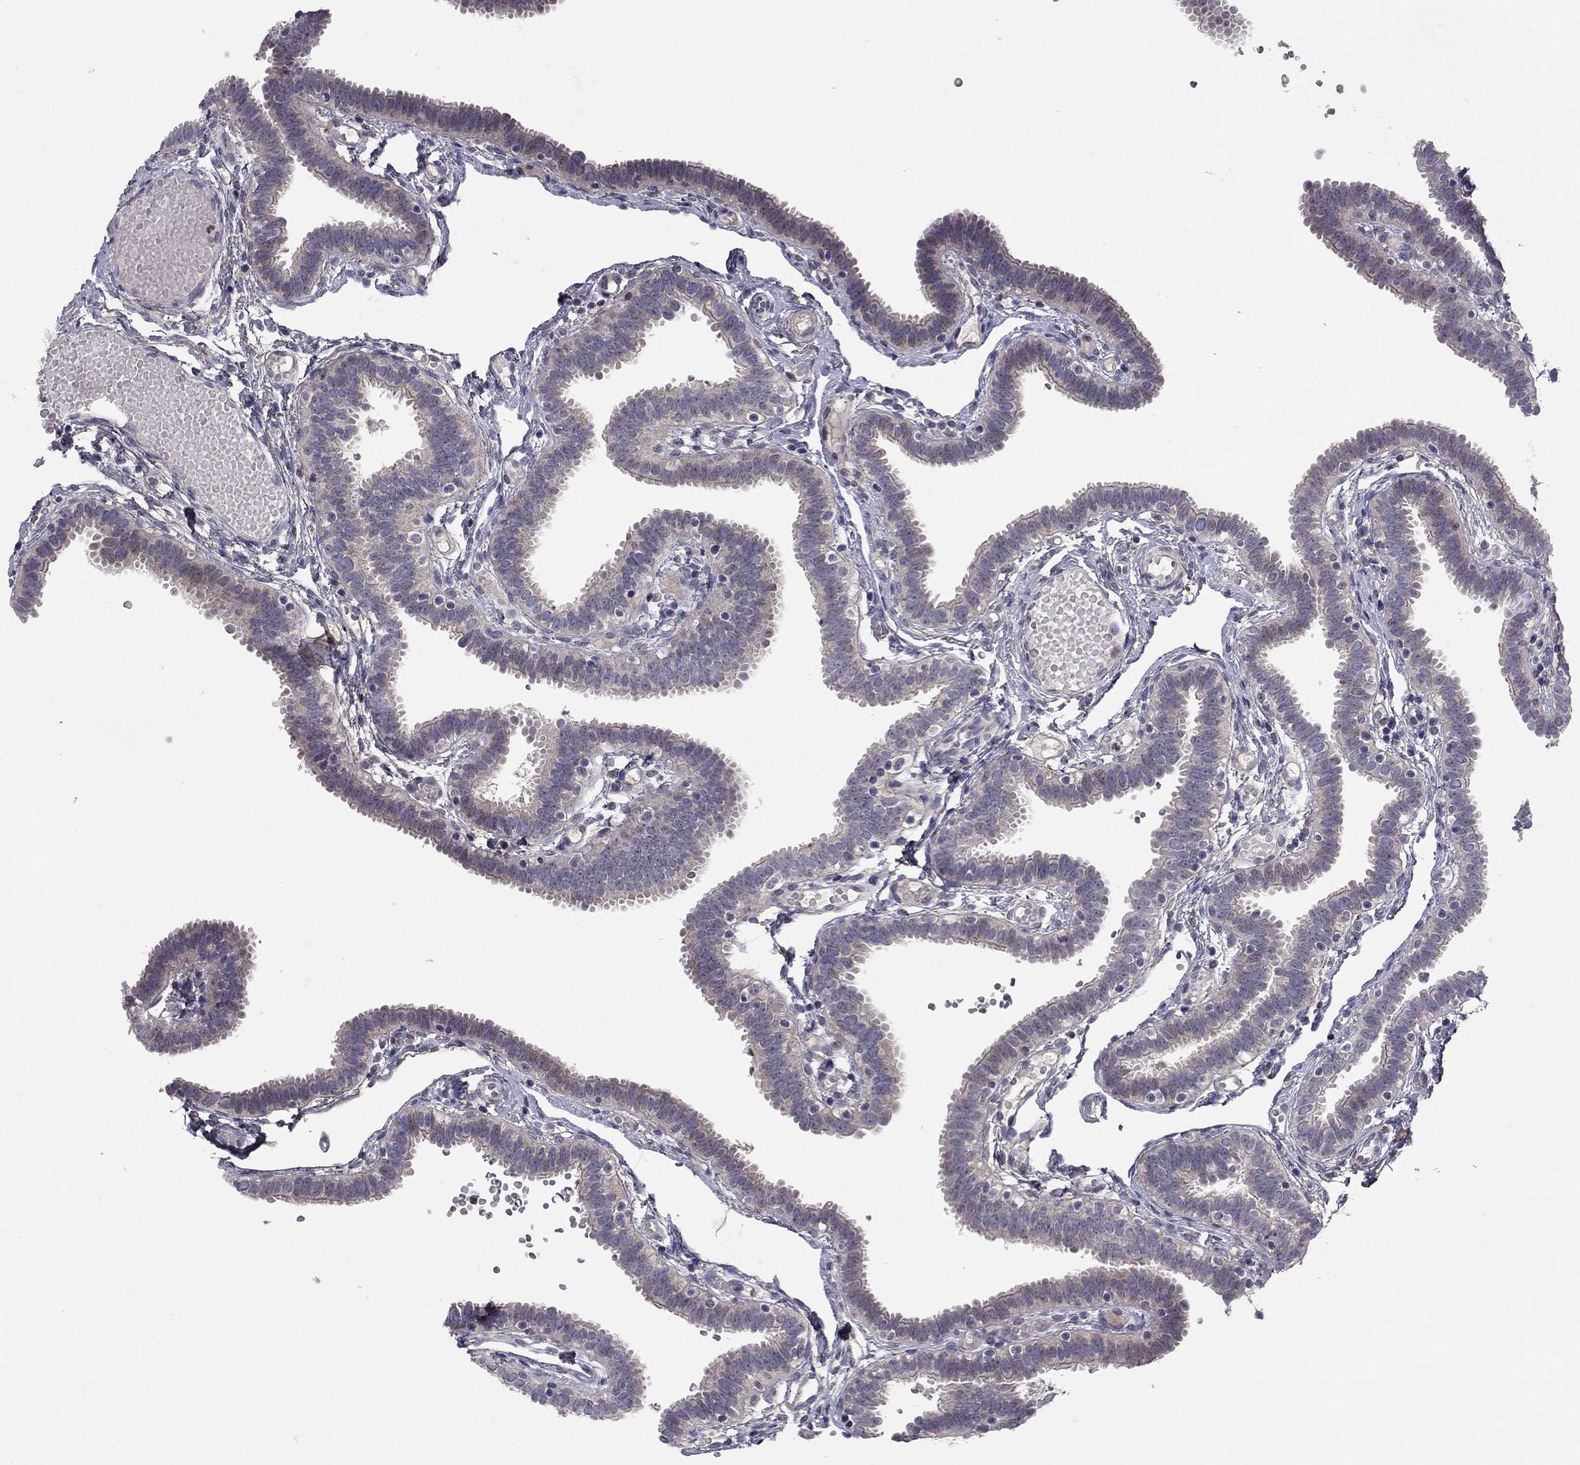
{"staining": {"intensity": "moderate", "quantity": "<25%", "location": "cytoplasmic/membranous"}, "tissue": "fallopian tube", "cell_type": "Glandular cells", "image_type": "normal", "snomed": [{"axis": "morphology", "description": "Normal tissue, NOS"}, {"axis": "topography", "description": "Fallopian tube"}], "caption": "A low amount of moderate cytoplasmic/membranous positivity is seen in about <25% of glandular cells in normal fallopian tube. The staining was performed using DAB (3,3'-diaminobenzidine) to visualize the protein expression in brown, while the nuclei were stained in blue with hematoxylin (Magnification: 20x).", "gene": "ESR2", "patient": {"sex": "female", "age": 37}}